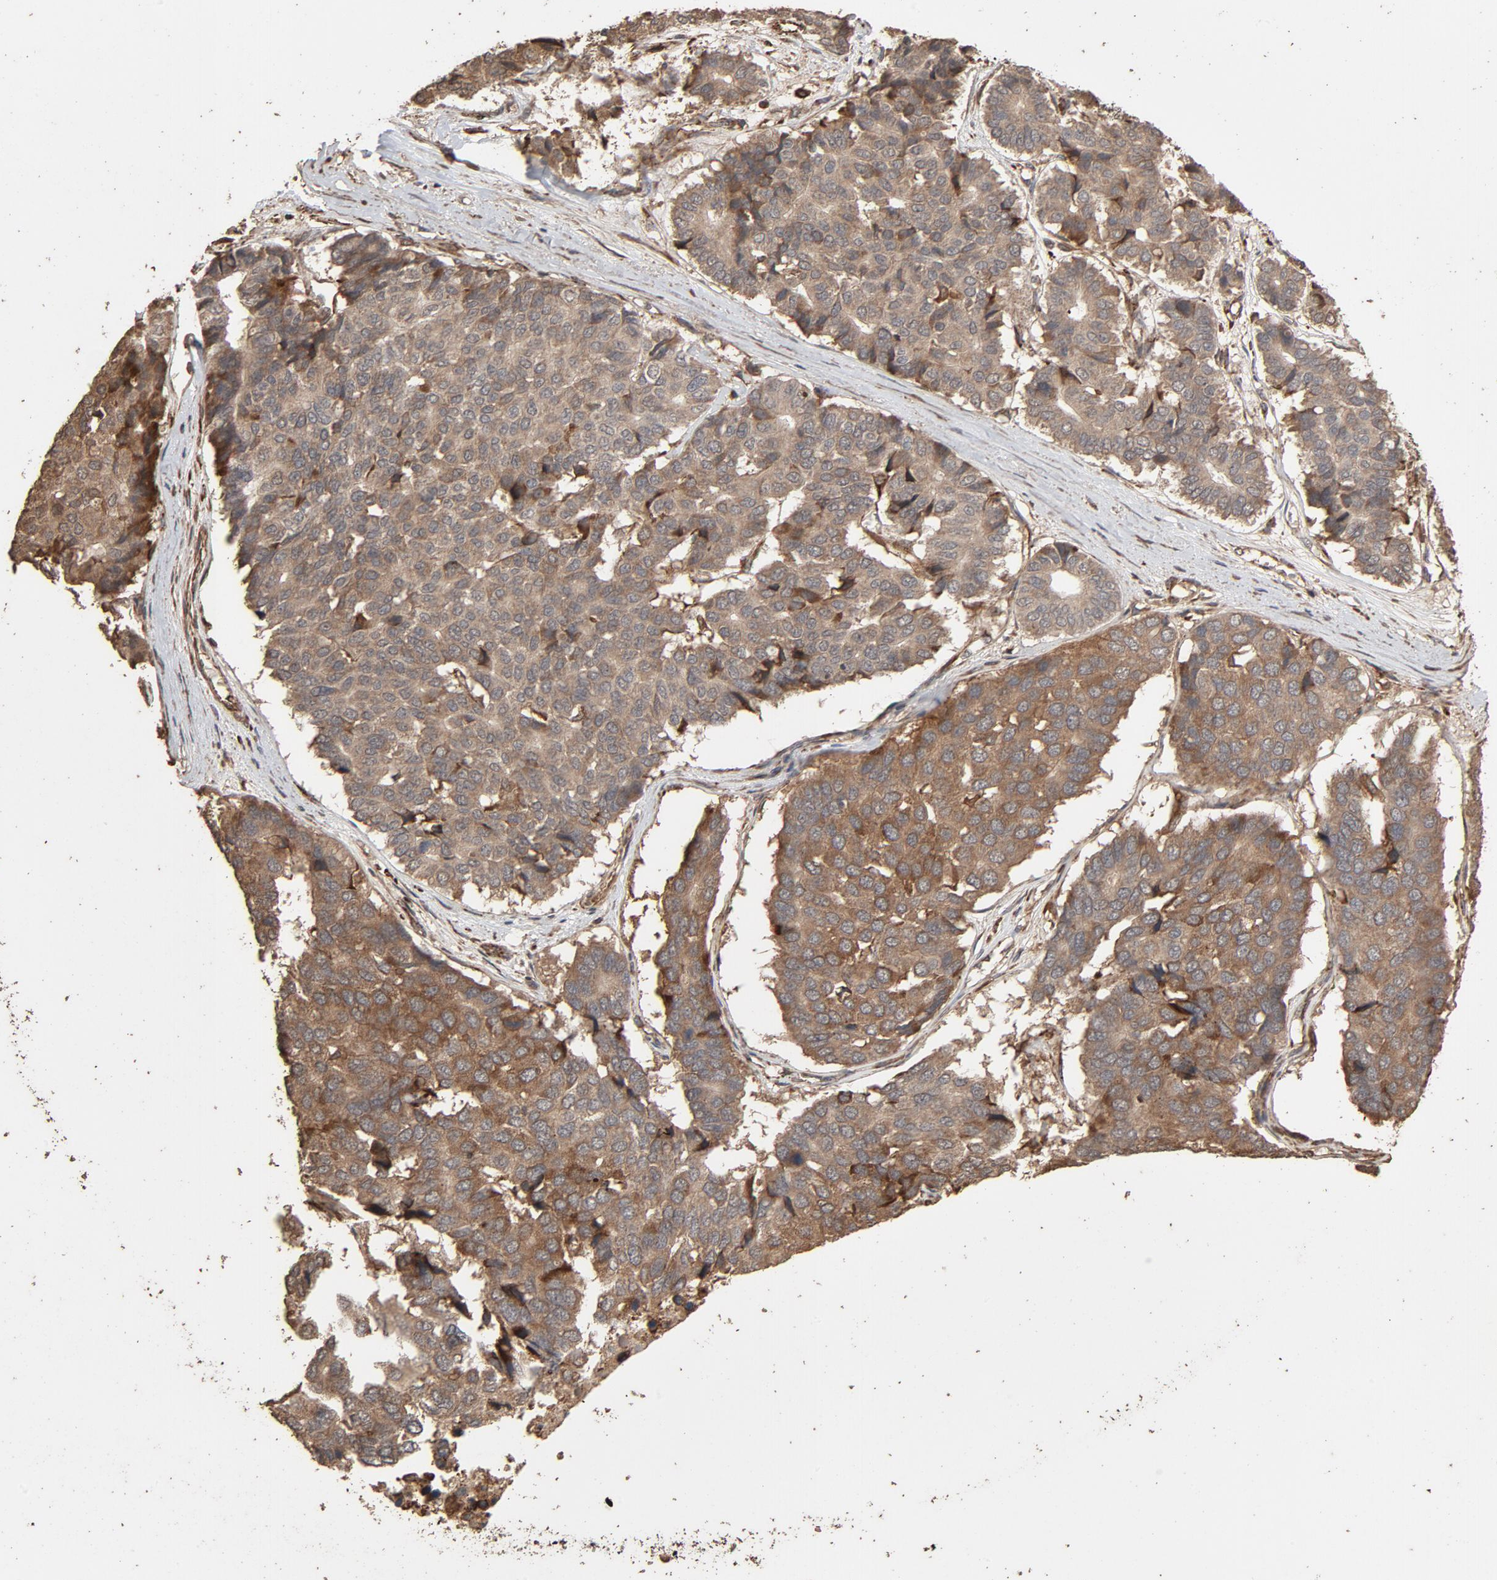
{"staining": {"intensity": "moderate", "quantity": "25%-75%", "location": "cytoplasmic/membranous"}, "tissue": "pancreatic cancer", "cell_type": "Tumor cells", "image_type": "cancer", "snomed": [{"axis": "morphology", "description": "Adenocarcinoma, NOS"}, {"axis": "topography", "description": "Pancreas"}], "caption": "This photomicrograph exhibits pancreatic cancer (adenocarcinoma) stained with IHC to label a protein in brown. The cytoplasmic/membranous of tumor cells show moderate positivity for the protein. Nuclei are counter-stained blue.", "gene": "RPS6KA6", "patient": {"sex": "male", "age": 50}}